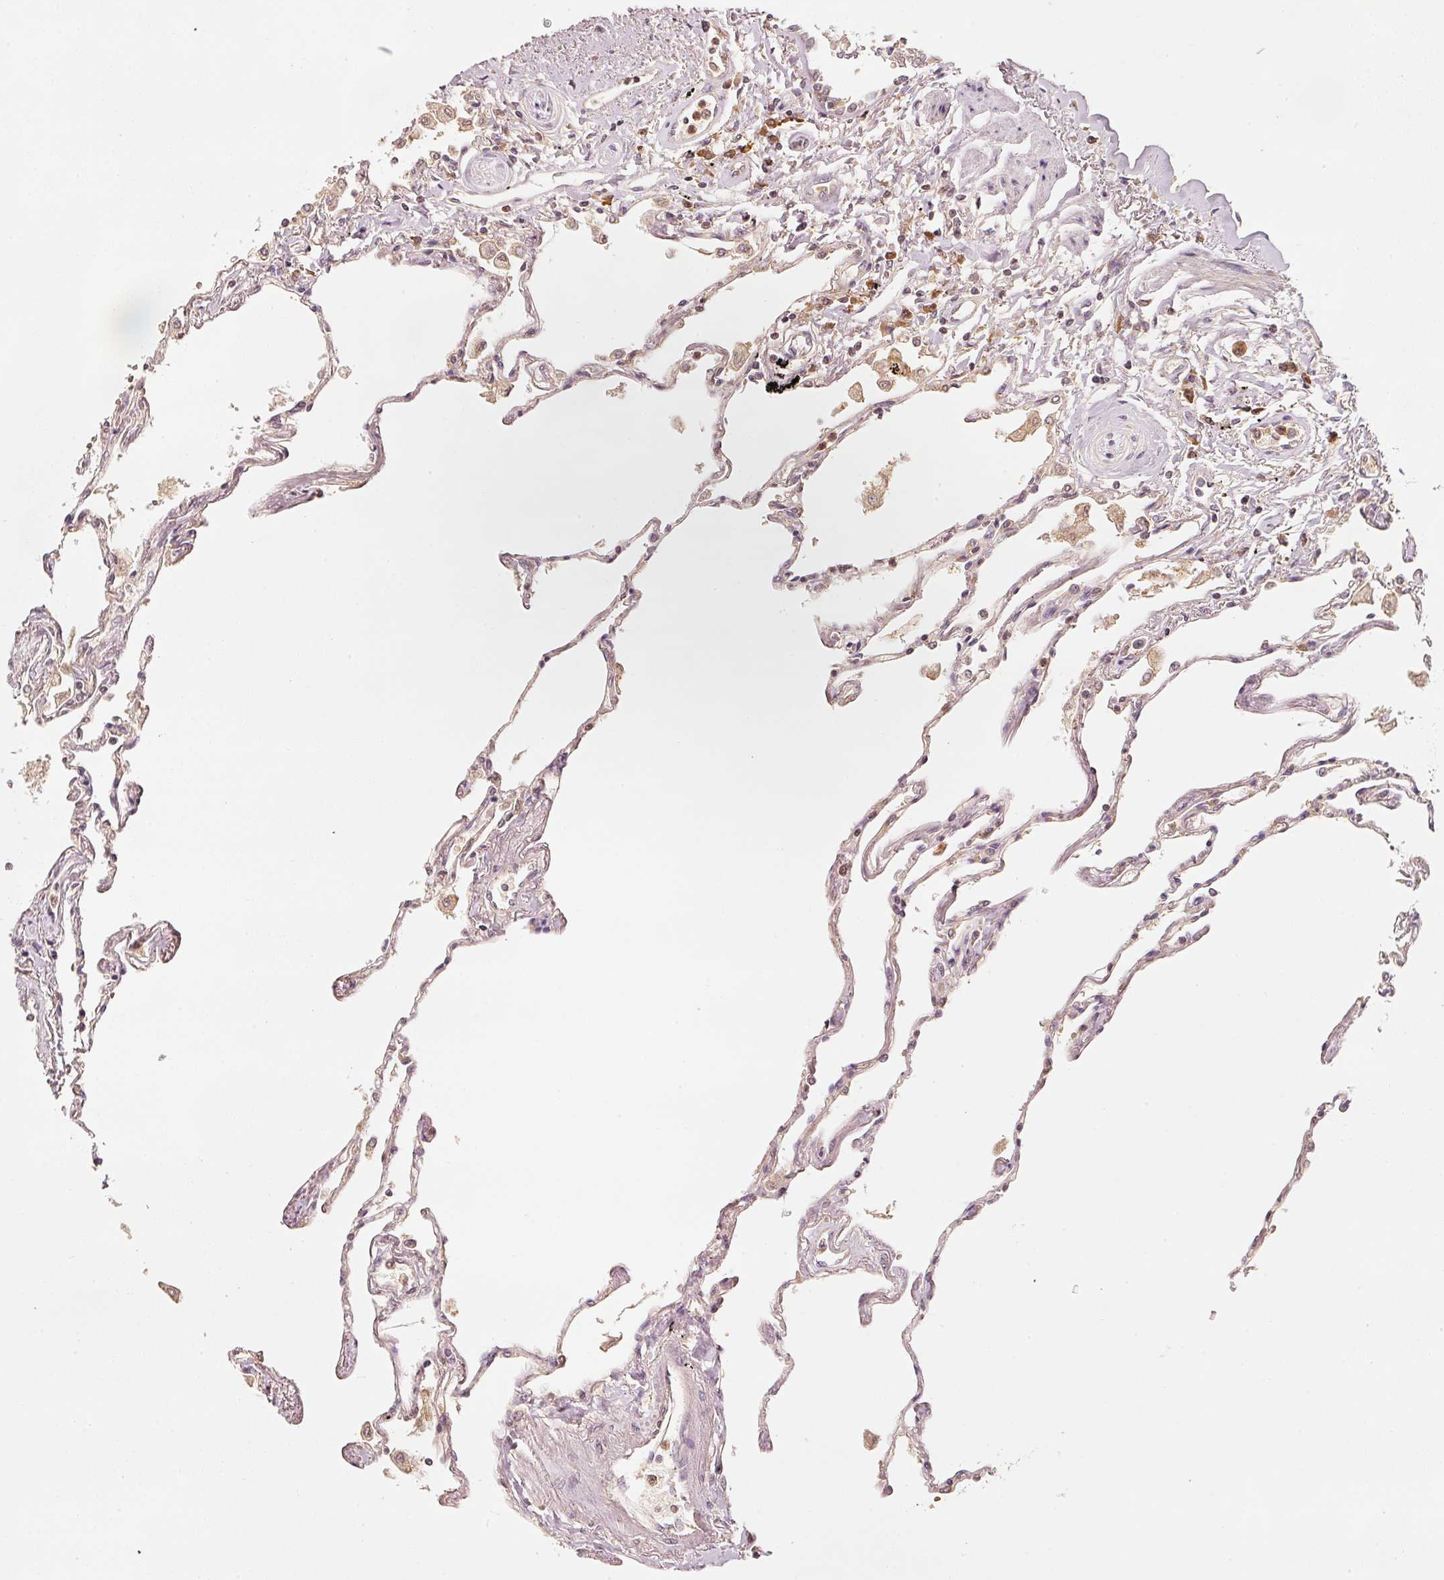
{"staining": {"intensity": "moderate", "quantity": "25%-75%", "location": "cytoplasmic/membranous"}, "tissue": "lung", "cell_type": "Alveolar cells", "image_type": "normal", "snomed": [{"axis": "morphology", "description": "Normal tissue, NOS"}, {"axis": "topography", "description": "Lung"}], "caption": "DAB (3,3'-diaminobenzidine) immunohistochemical staining of unremarkable lung shows moderate cytoplasmic/membranous protein positivity in approximately 25%-75% of alveolar cells.", "gene": "RRAS2", "patient": {"sex": "female", "age": 67}}